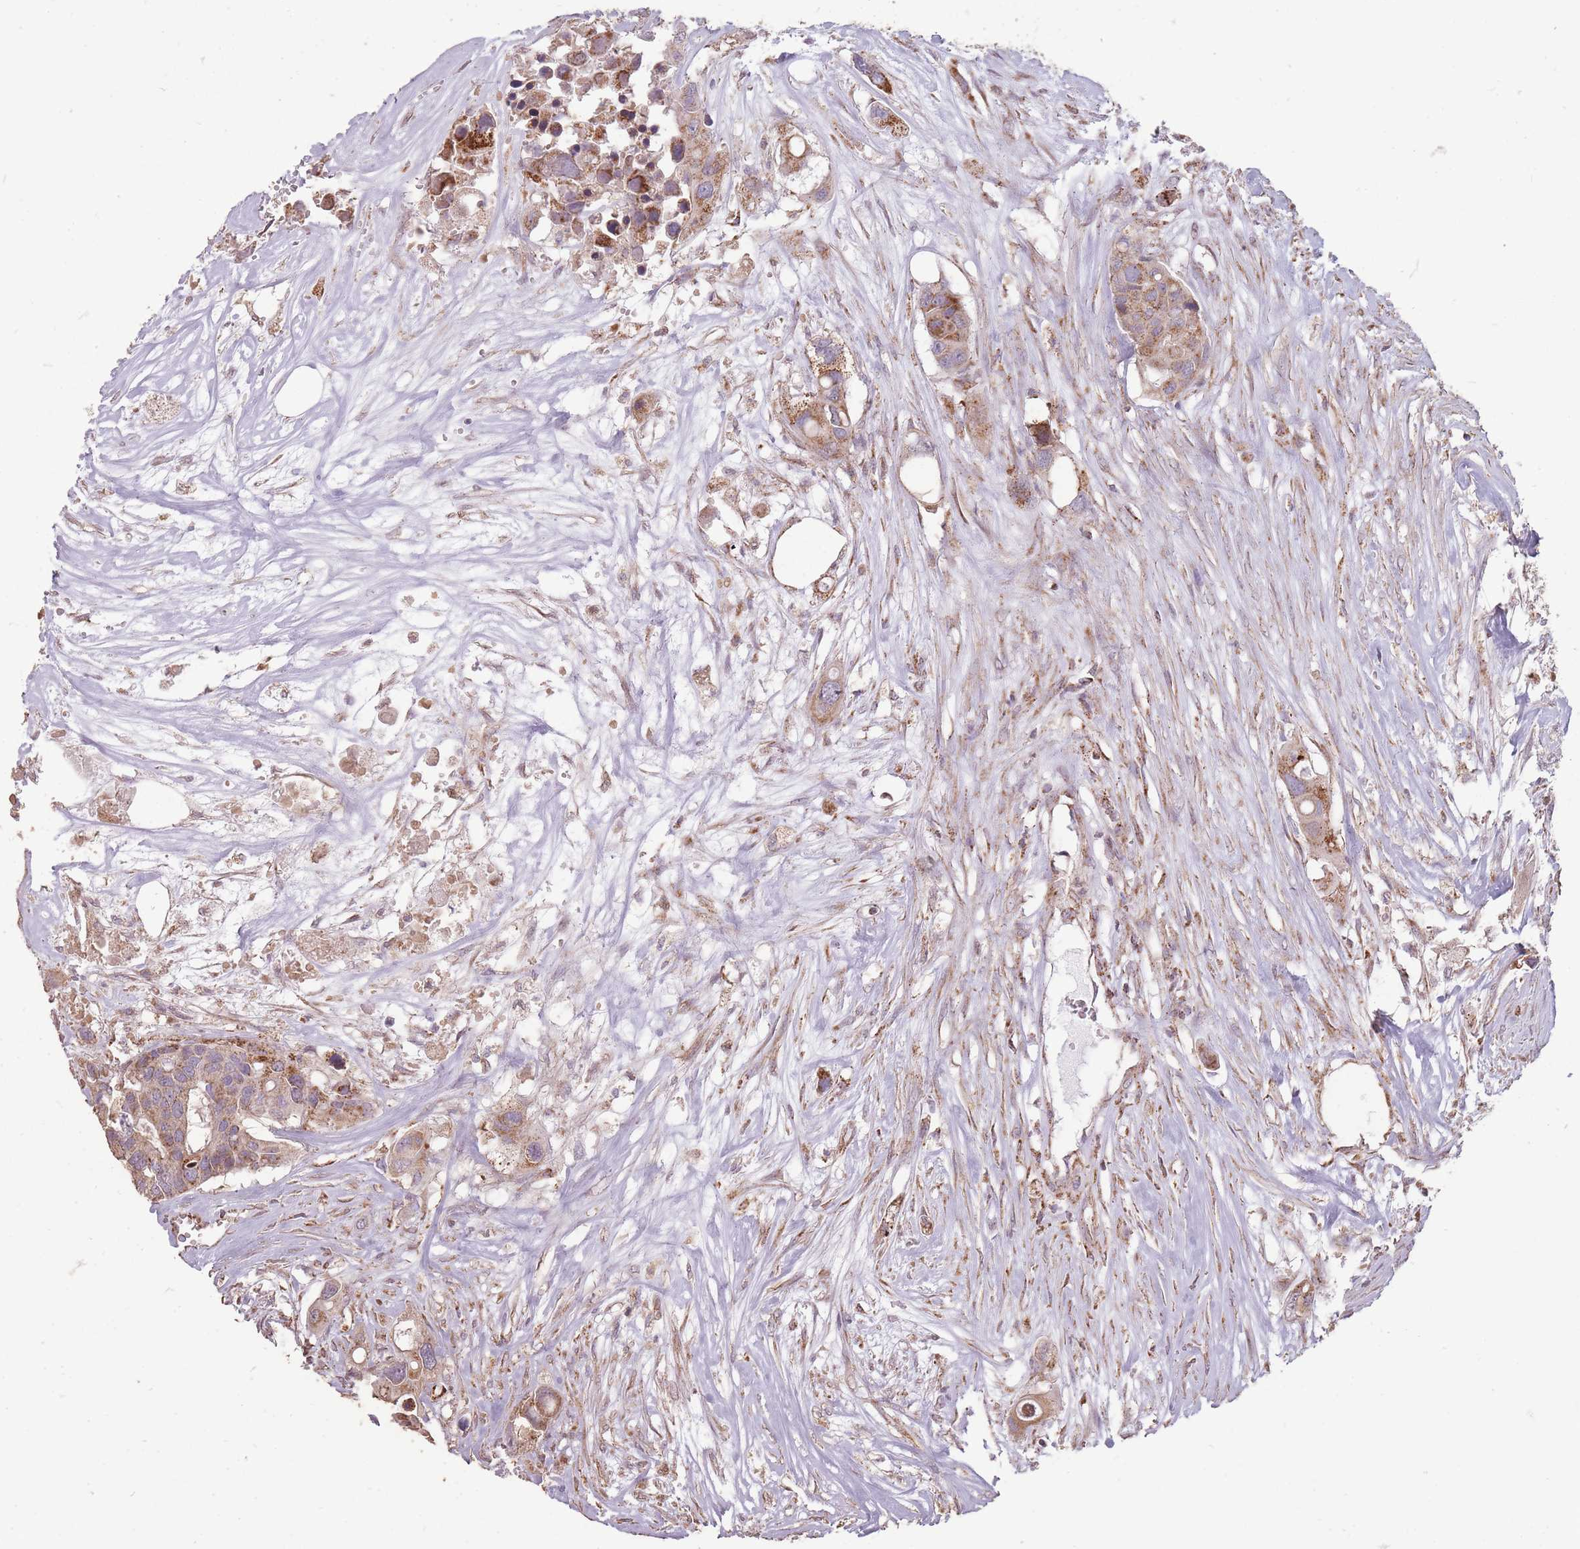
{"staining": {"intensity": "weak", "quantity": ">75%", "location": "cytoplasmic/membranous"}, "tissue": "colorectal cancer", "cell_type": "Tumor cells", "image_type": "cancer", "snomed": [{"axis": "morphology", "description": "Adenocarcinoma, NOS"}, {"axis": "topography", "description": "Colon"}], "caption": "Tumor cells exhibit weak cytoplasmic/membranous positivity in approximately >75% of cells in colorectal cancer (adenocarcinoma). Nuclei are stained in blue.", "gene": "CNOT8", "patient": {"sex": "male", "age": 77}}